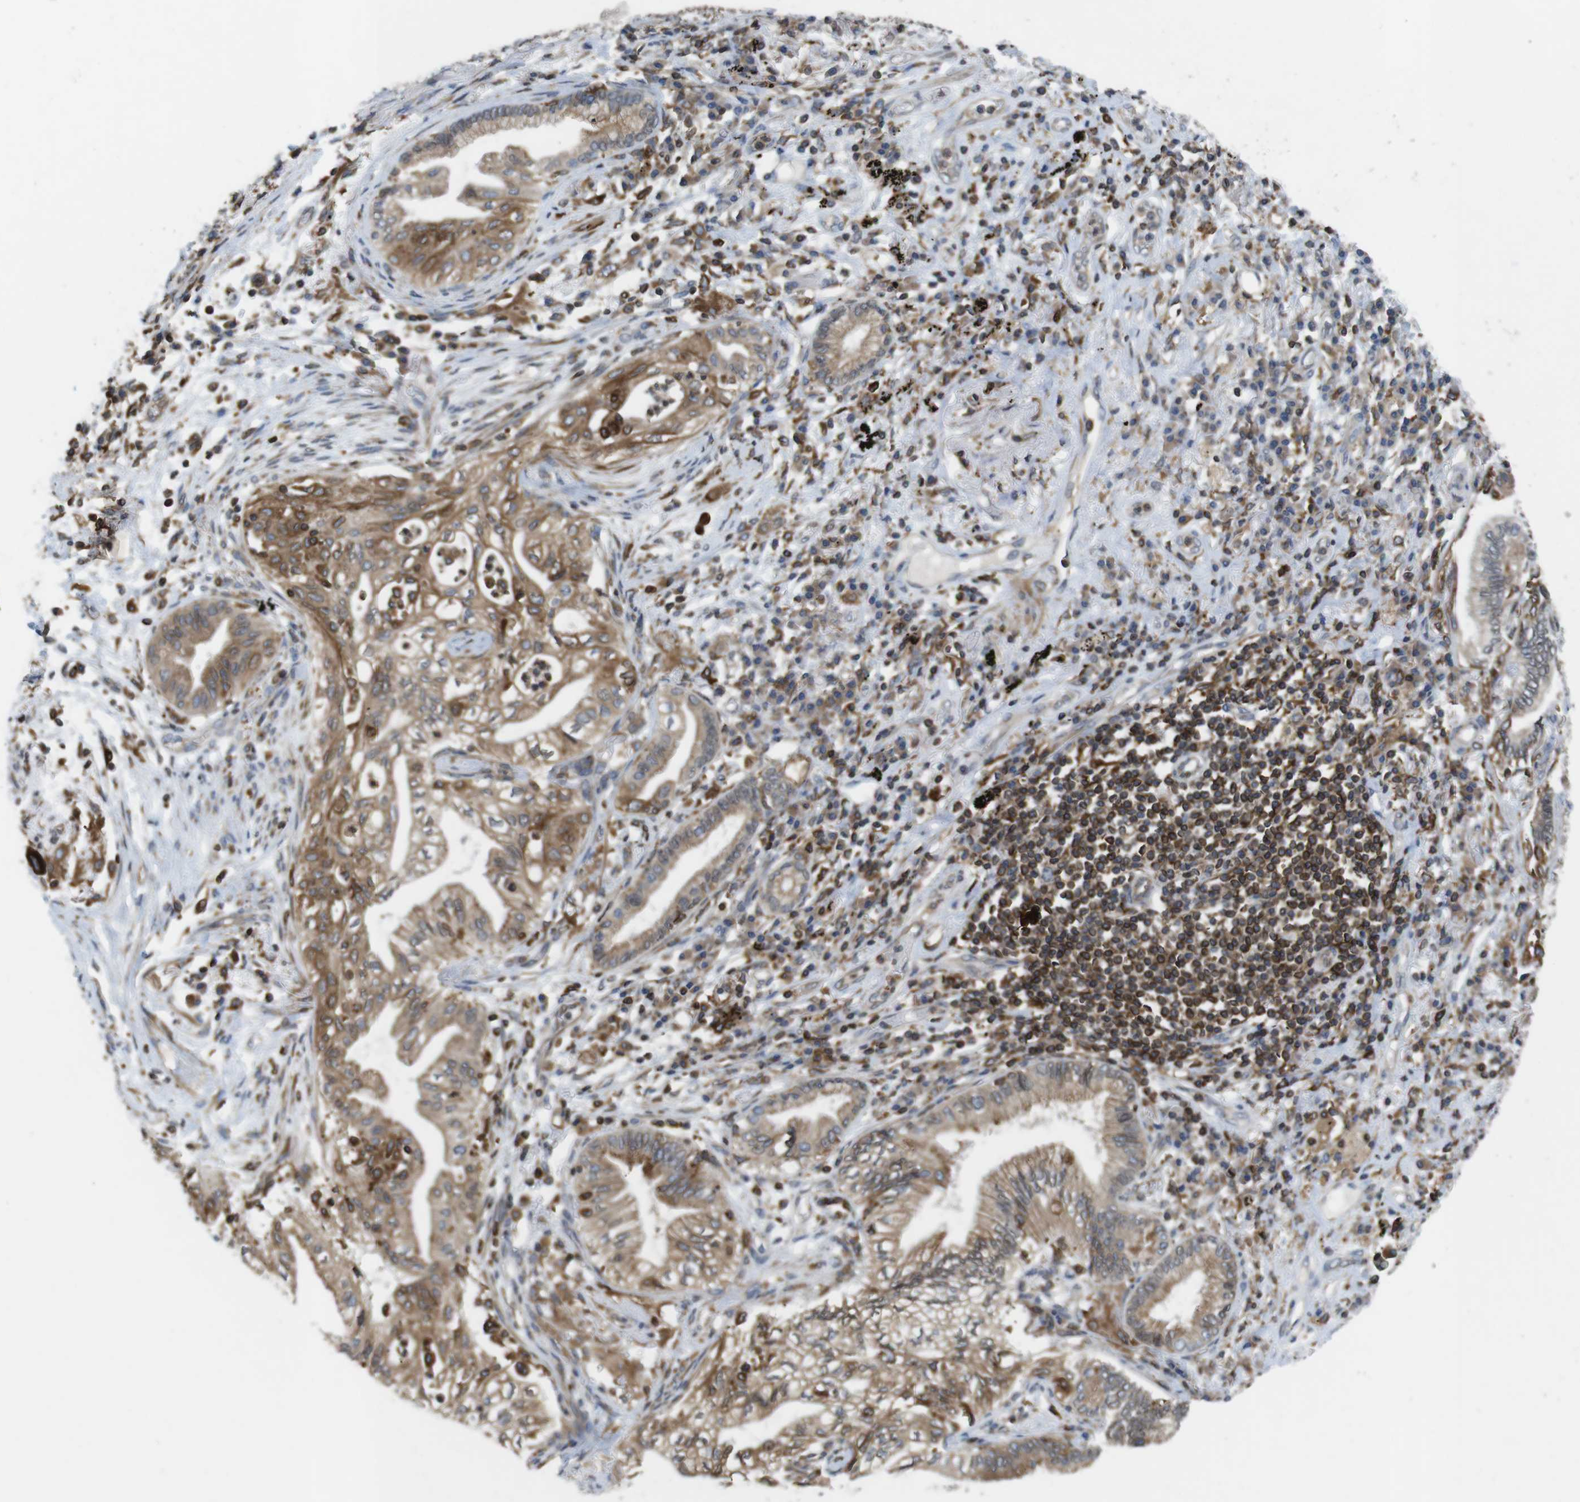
{"staining": {"intensity": "moderate", "quantity": ">75%", "location": "cytoplasmic/membranous"}, "tissue": "lung cancer", "cell_type": "Tumor cells", "image_type": "cancer", "snomed": [{"axis": "morphology", "description": "Normal tissue, NOS"}, {"axis": "morphology", "description": "Adenocarcinoma, NOS"}, {"axis": "topography", "description": "Bronchus"}, {"axis": "topography", "description": "Lung"}], "caption": "Lung cancer was stained to show a protein in brown. There is medium levels of moderate cytoplasmic/membranous positivity in about >75% of tumor cells. The staining was performed using DAB (3,3'-diaminobenzidine) to visualize the protein expression in brown, while the nuclei were stained in blue with hematoxylin (Magnification: 20x).", "gene": "ARL6IP5", "patient": {"sex": "female", "age": 70}}